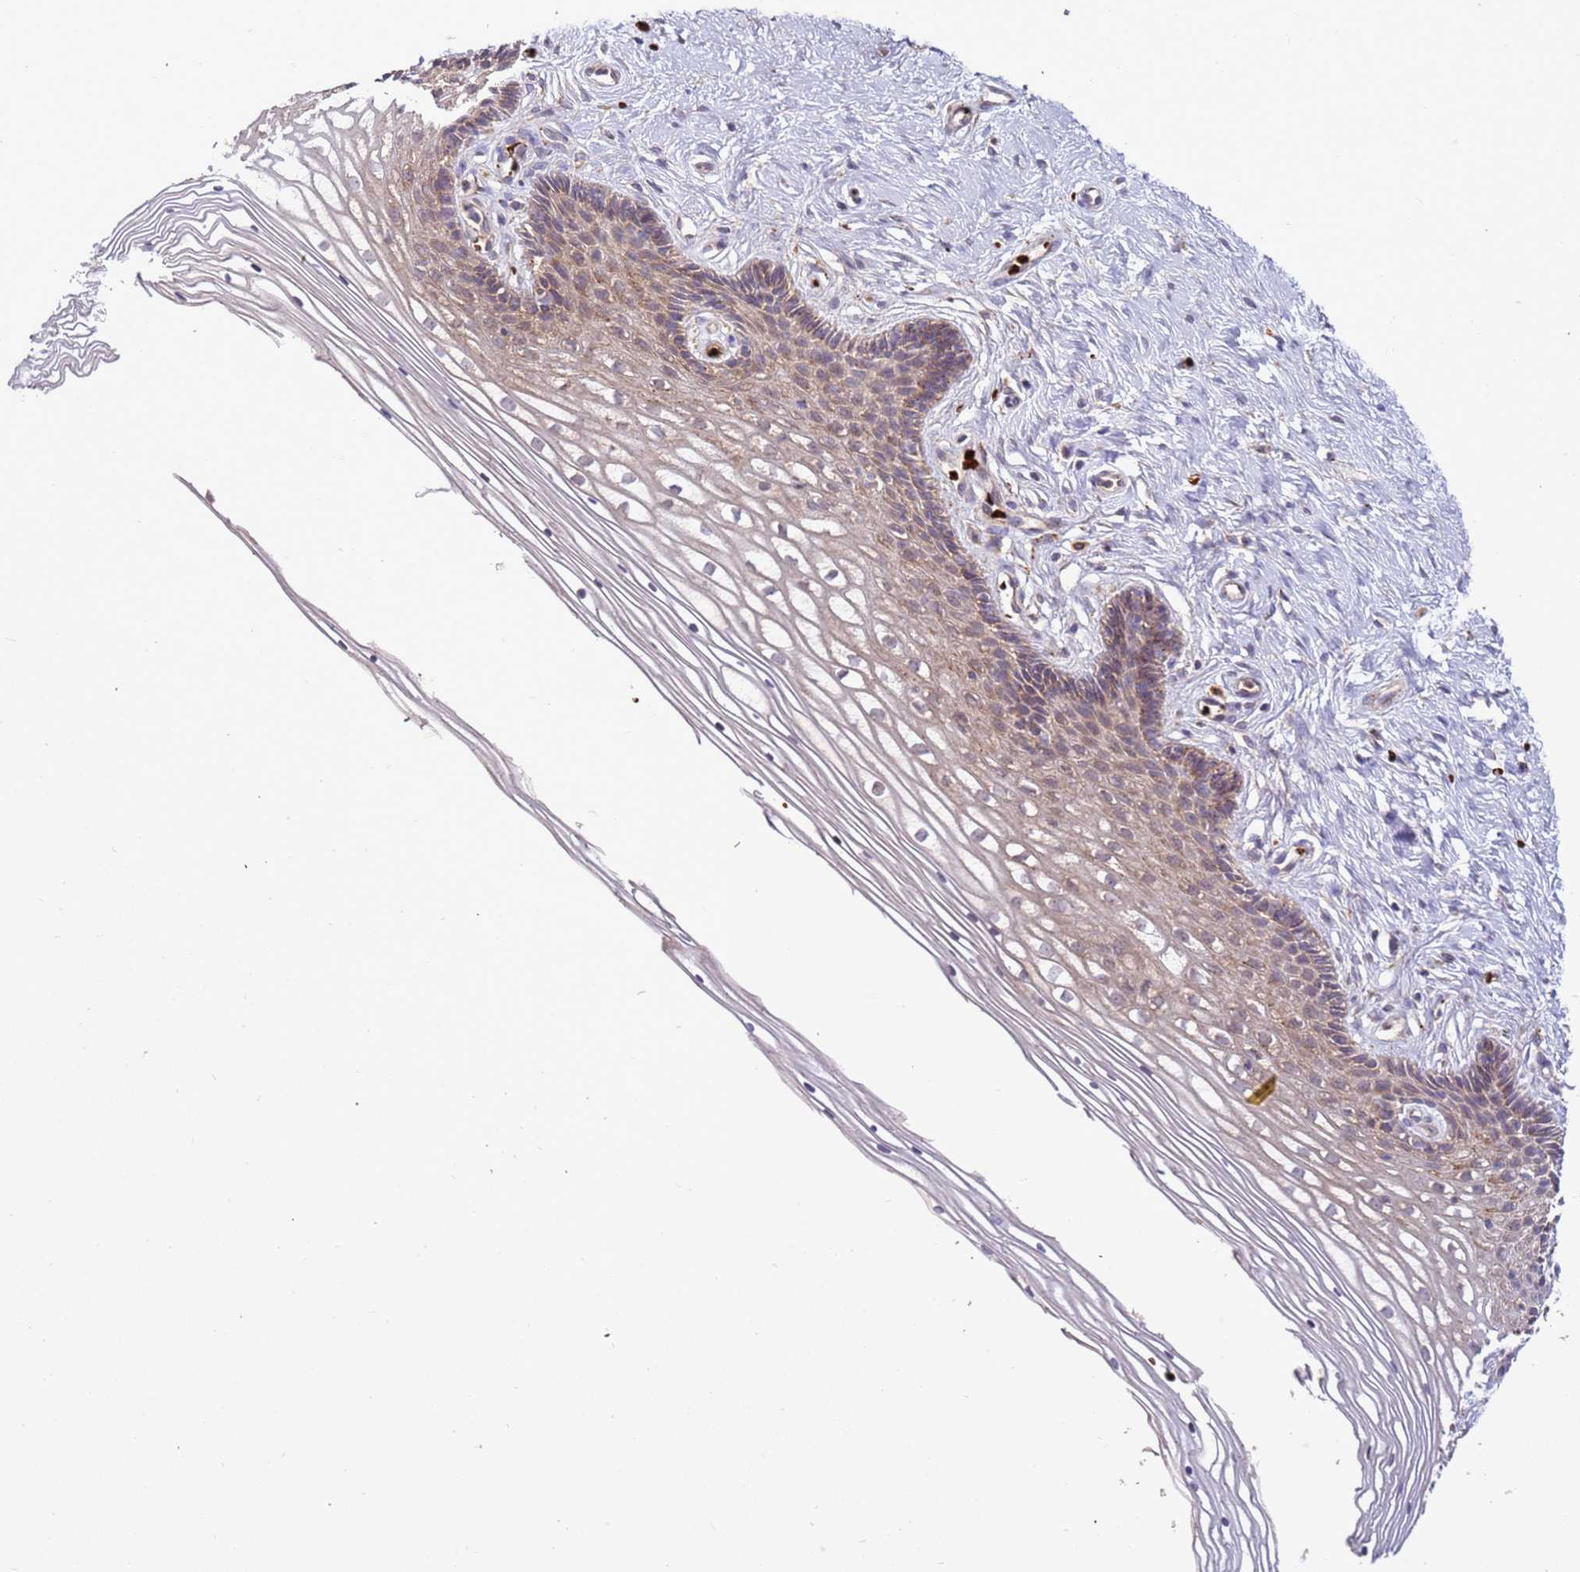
{"staining": {"intensity": "moderate", "quantity": ">75%", "location": "cytoplasmic/membranous"}, "tissue": "cervix", "cell_type": "Glandular cells", "image_type": "normal", "snomed": [{"axis": "morphology", "description": "Normal tissue, NOS"}, {"axis": "topography", "description": "Cervix"}], "caption": "Protein staining of benign cervix shows moderate cytoplasmic/membranous expression in about >75% of glandular cells.", "gene": "VPS36", "patient": {"sex": "female", "age": 33}}